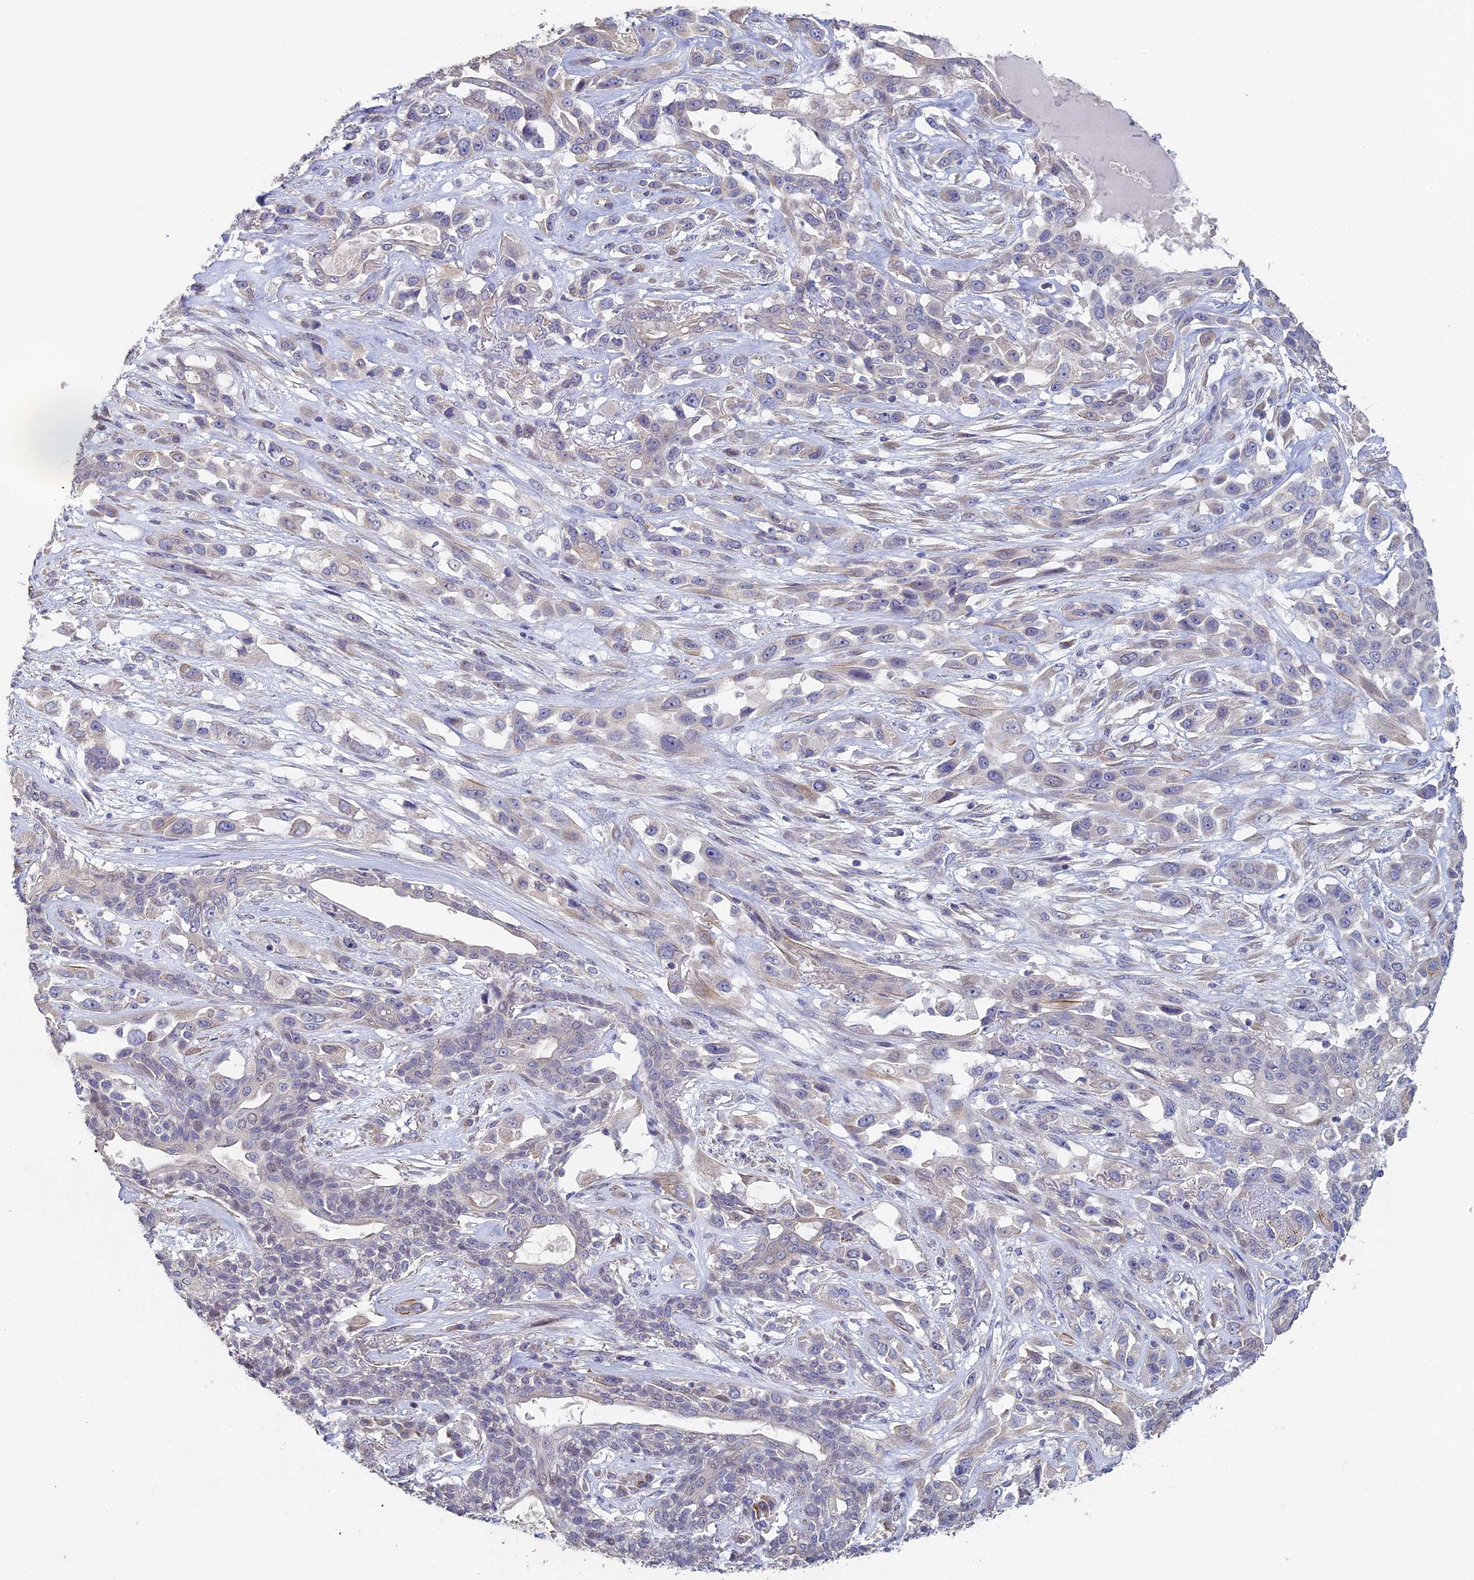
{"staining": {"intensity": "negative", "quantity": "none", "location": "none"}, "tissue": "lung cancer", "cell_type": "Tumor cells", "image_type": "cancer", "snomed": [{"axis": "morphology", "description": "Squamous cell carcinoma, NOS"}, {"axis": "topography", "description": "Lung"}], "caption": "This micrograph is of lung cancer (squamous cell carcinoma) stained with IHC to label a protein in brown with the nuclei are counter-stained blue. There is no positivity in tumor cells. (Immunohistochemistry, brightfield microscopy, high magnification).", "gene": "DIXDC1", "patient": {"sex": "female", "age": 70}}